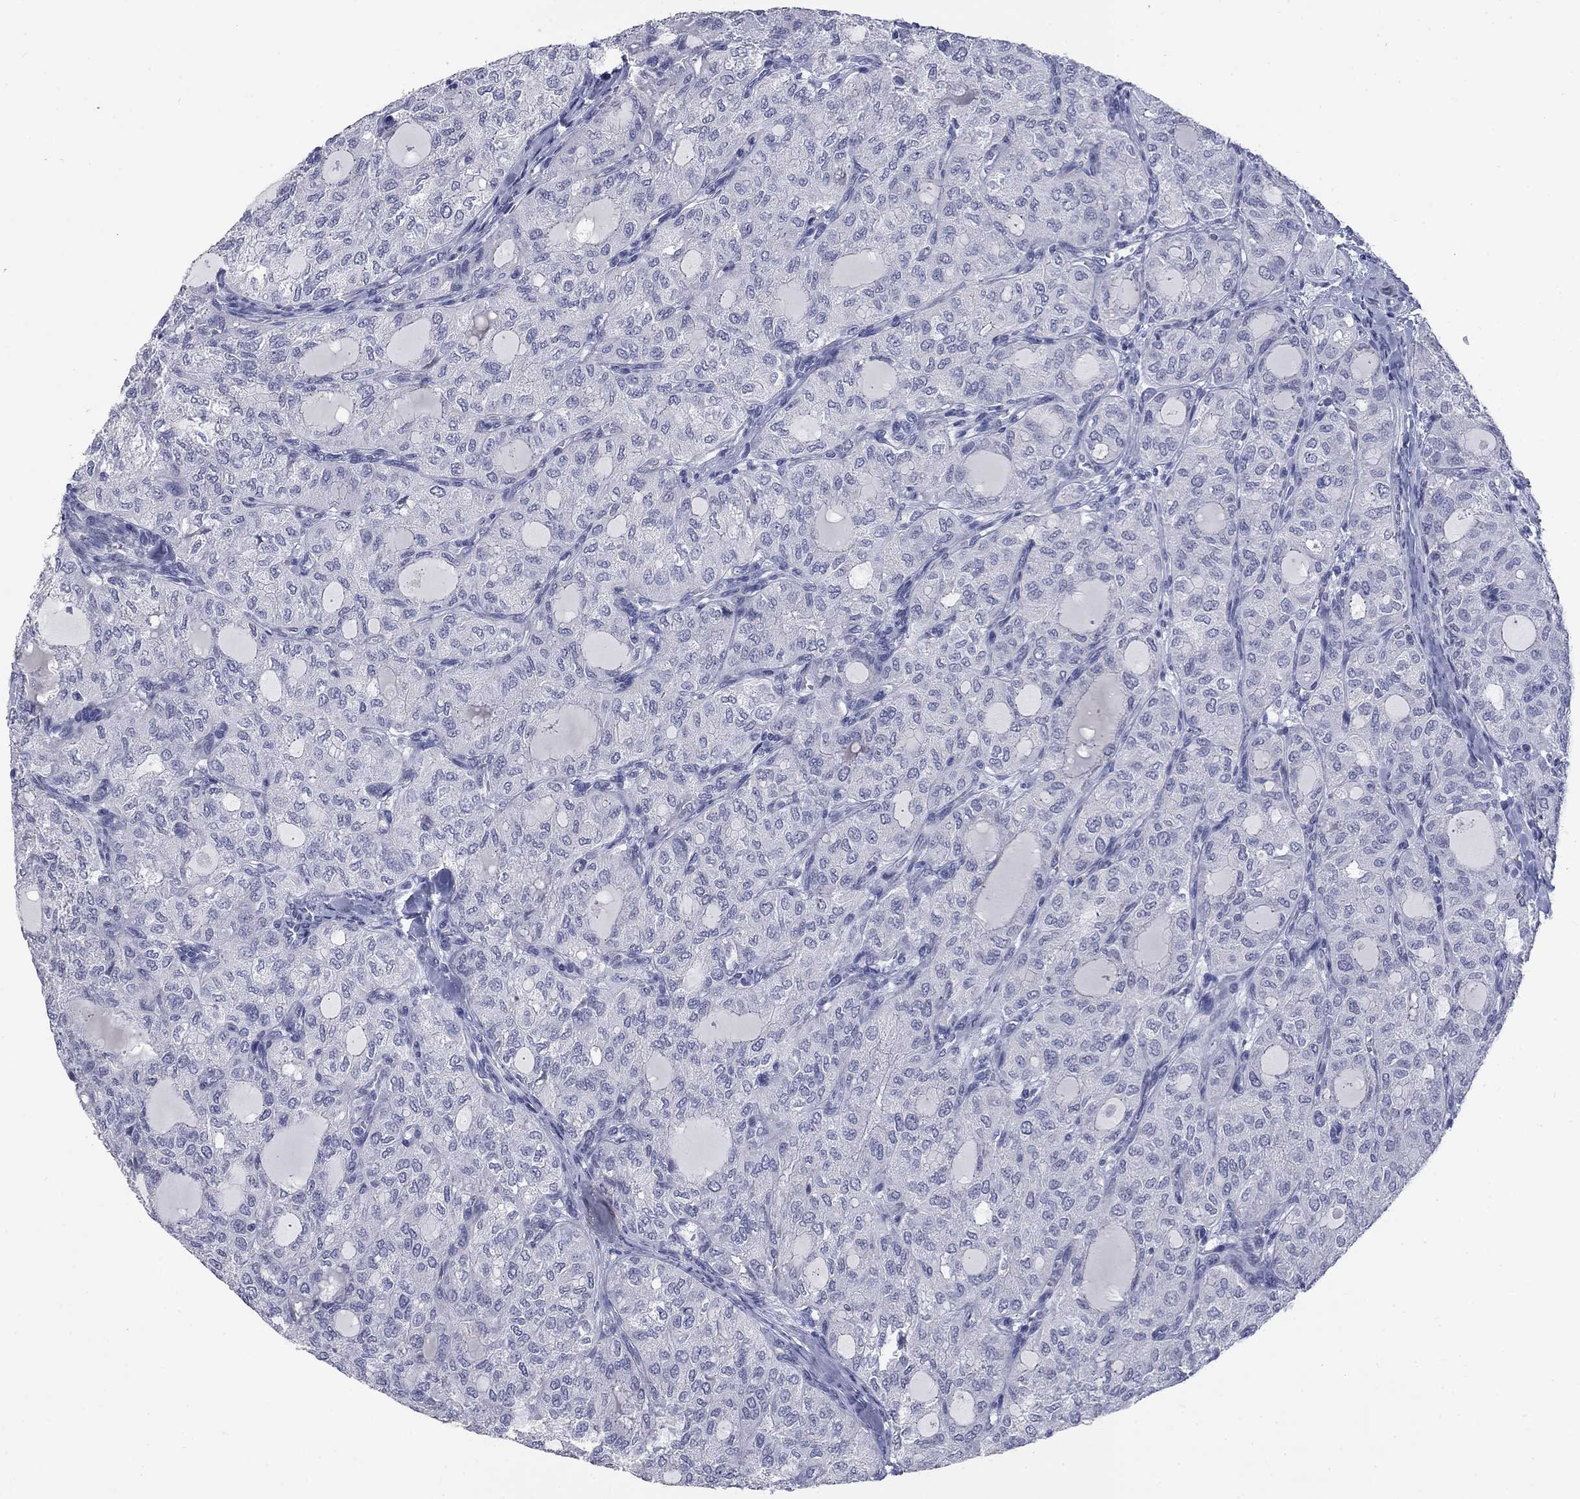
{"staining": {"intensity": "negative", "quantity": "none", "location": "none"}, "tissue": "thyroid cancer", "cell_type": "Tumor cells", "image_type": "cancer", "snomed": [{"axis": "morphology", "description": "Follicular adenoma carcinoma, NOS"}, {"axis": "topography", "description": "Thyroid gland"}], "caption": "IHC of thyroid cancer displays no expression in tumor cells. (DAB immunohistochemistry, high magnification).", "gene": "ELAVL4", "patient": {"sex": "male", "age": 75}}